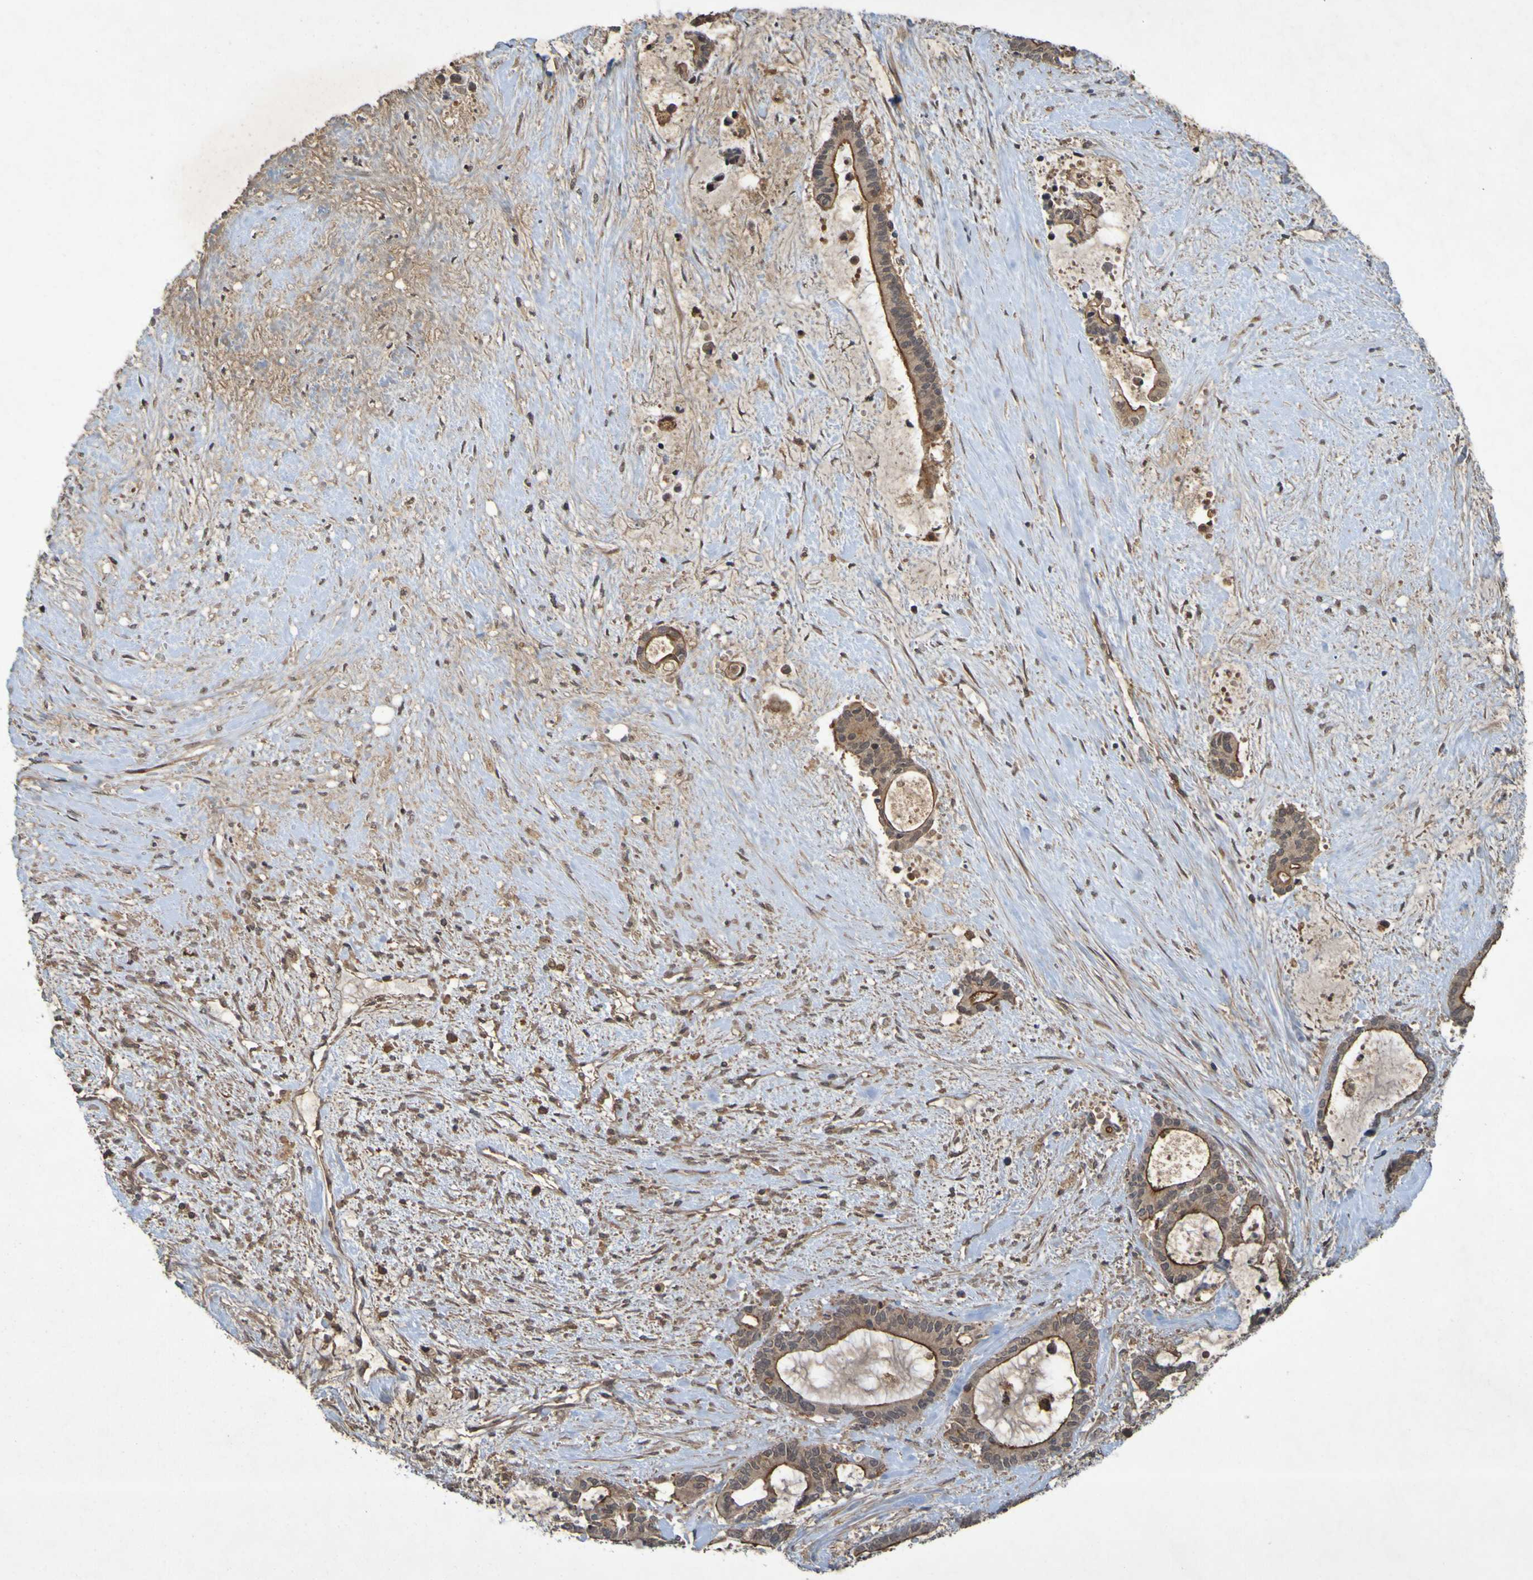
{"staining": {"intensity": "strong", "quantity": ">75%", "location": "cytoplasmic/membranous"}, "tissue": "liver cancer", "cell_type": "Tumor cells", "image_type": "cancer", "snomed": [{"axis": "morphology", "description": "Normal tissue, NOS"}, {"axis": "morphology", "description": "Cholangiocarcinoma"}, {"axis": "topography", "description": "Liver"}, {"axis": "topography", "description": "Peripheral nerve tissue"}], "caption": "This histopathology image demonstrates liver cancer (cholangiocarcinoma) stained with immunohistochemistry (IHC) to label a protein in brown. The cytoplasmic/membranous of tumor cells show strong positivity for the protein. Nuclei are counter-stained blue.", "gene": "ARHGEF11", "patient": {"sex": "female", "age": 73}}